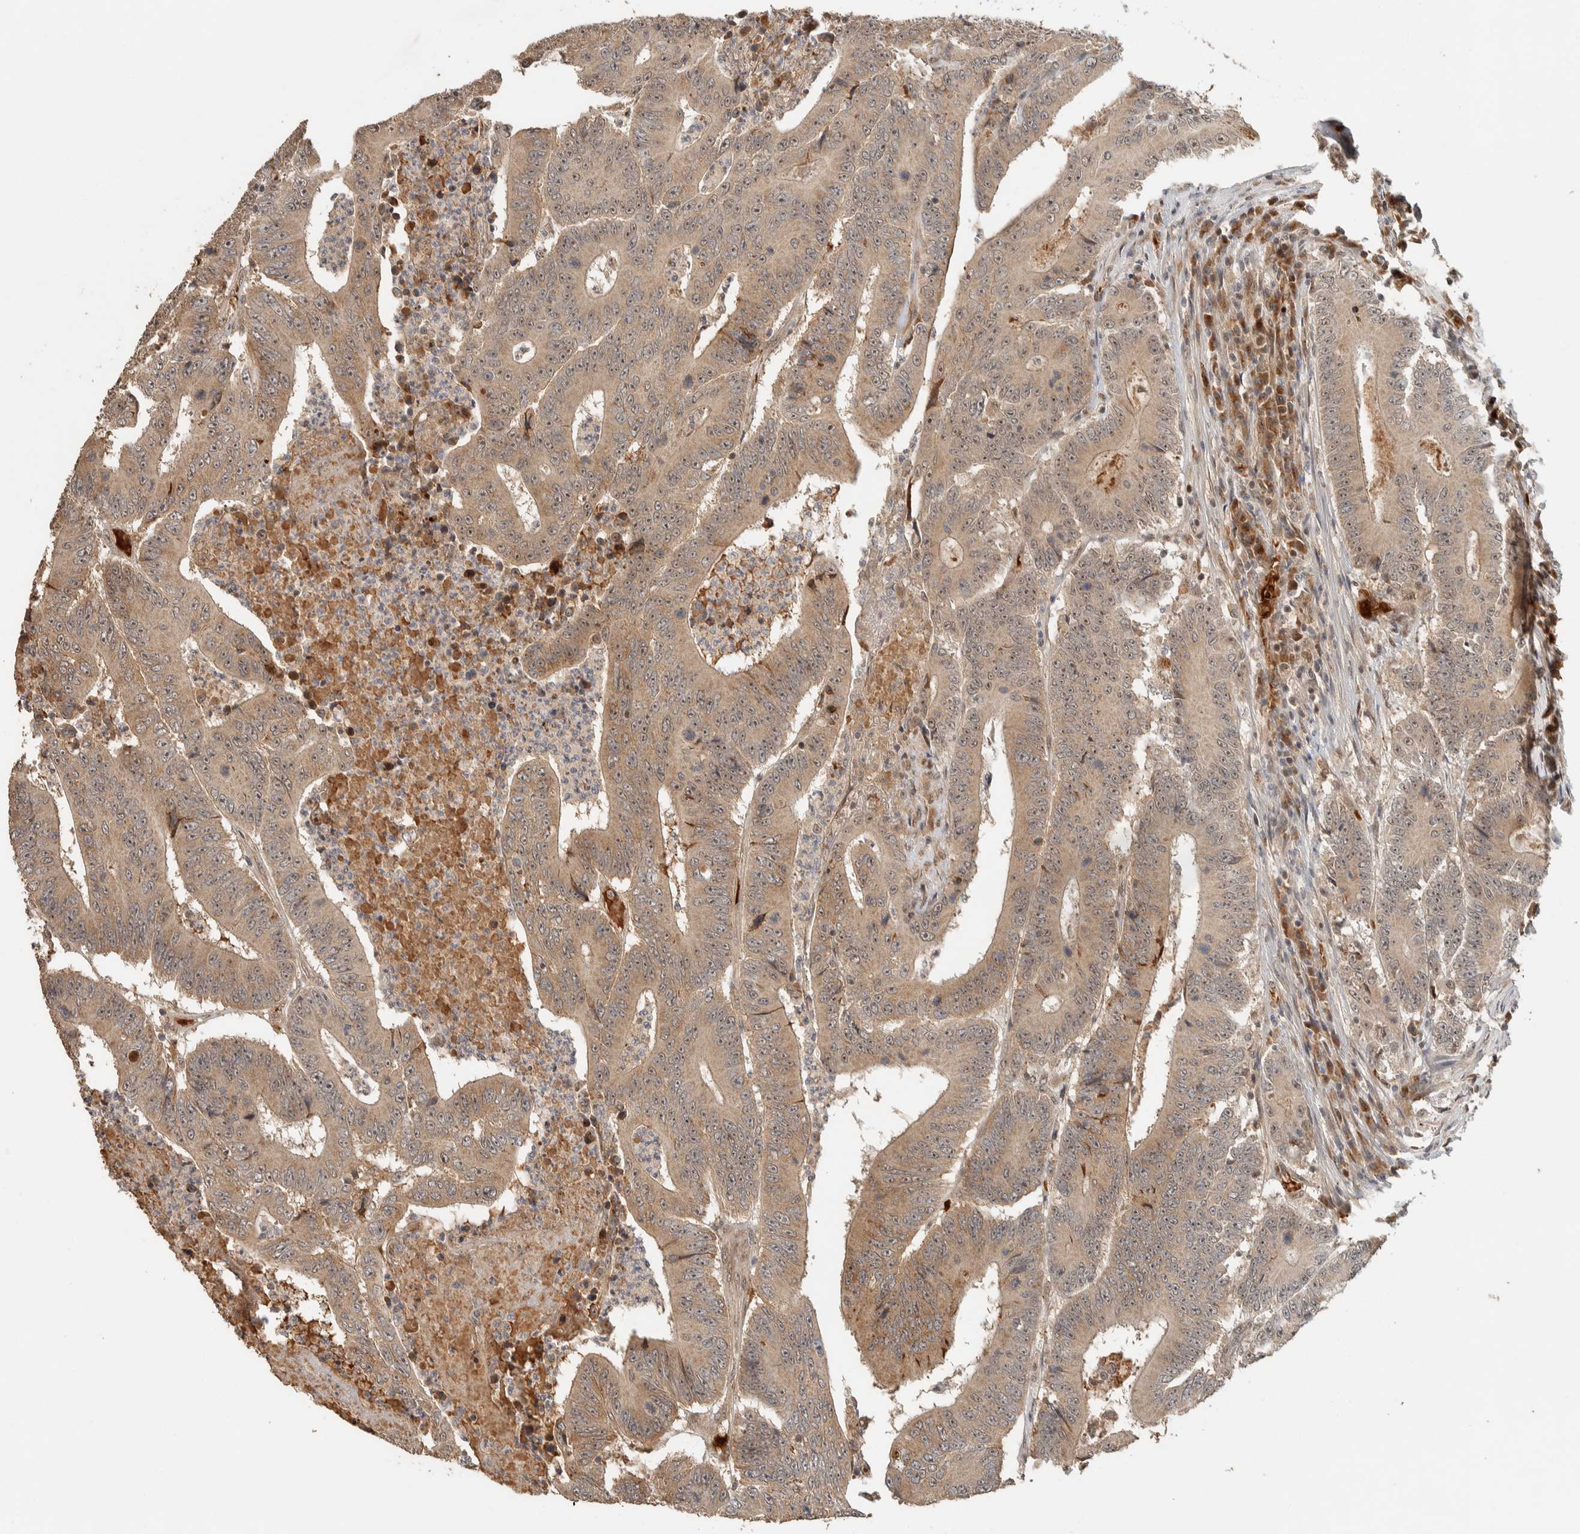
{"staining": {"intensity": "weak", "quantity": ">75%", "location": "cytoplasmic/membranous,nuclear"}, "tissue": "colorectal cancer", "cell_type": "Tumor cells", "image_type": "cancer", "snomed": [{"axis": "morphology", "description": "Adenocarcinoma, NOS"}, {"axis": "topography", "description": "Colon"}], "caption": "Immunohistochemical staining of colorectal cancer demonstrates low levels of weak cytoplasmic/membranous and nuclear staining in about >75% of tumor cells.", "gene": "ZBTB2", "patient": {"sex": "male", "age": 83}}